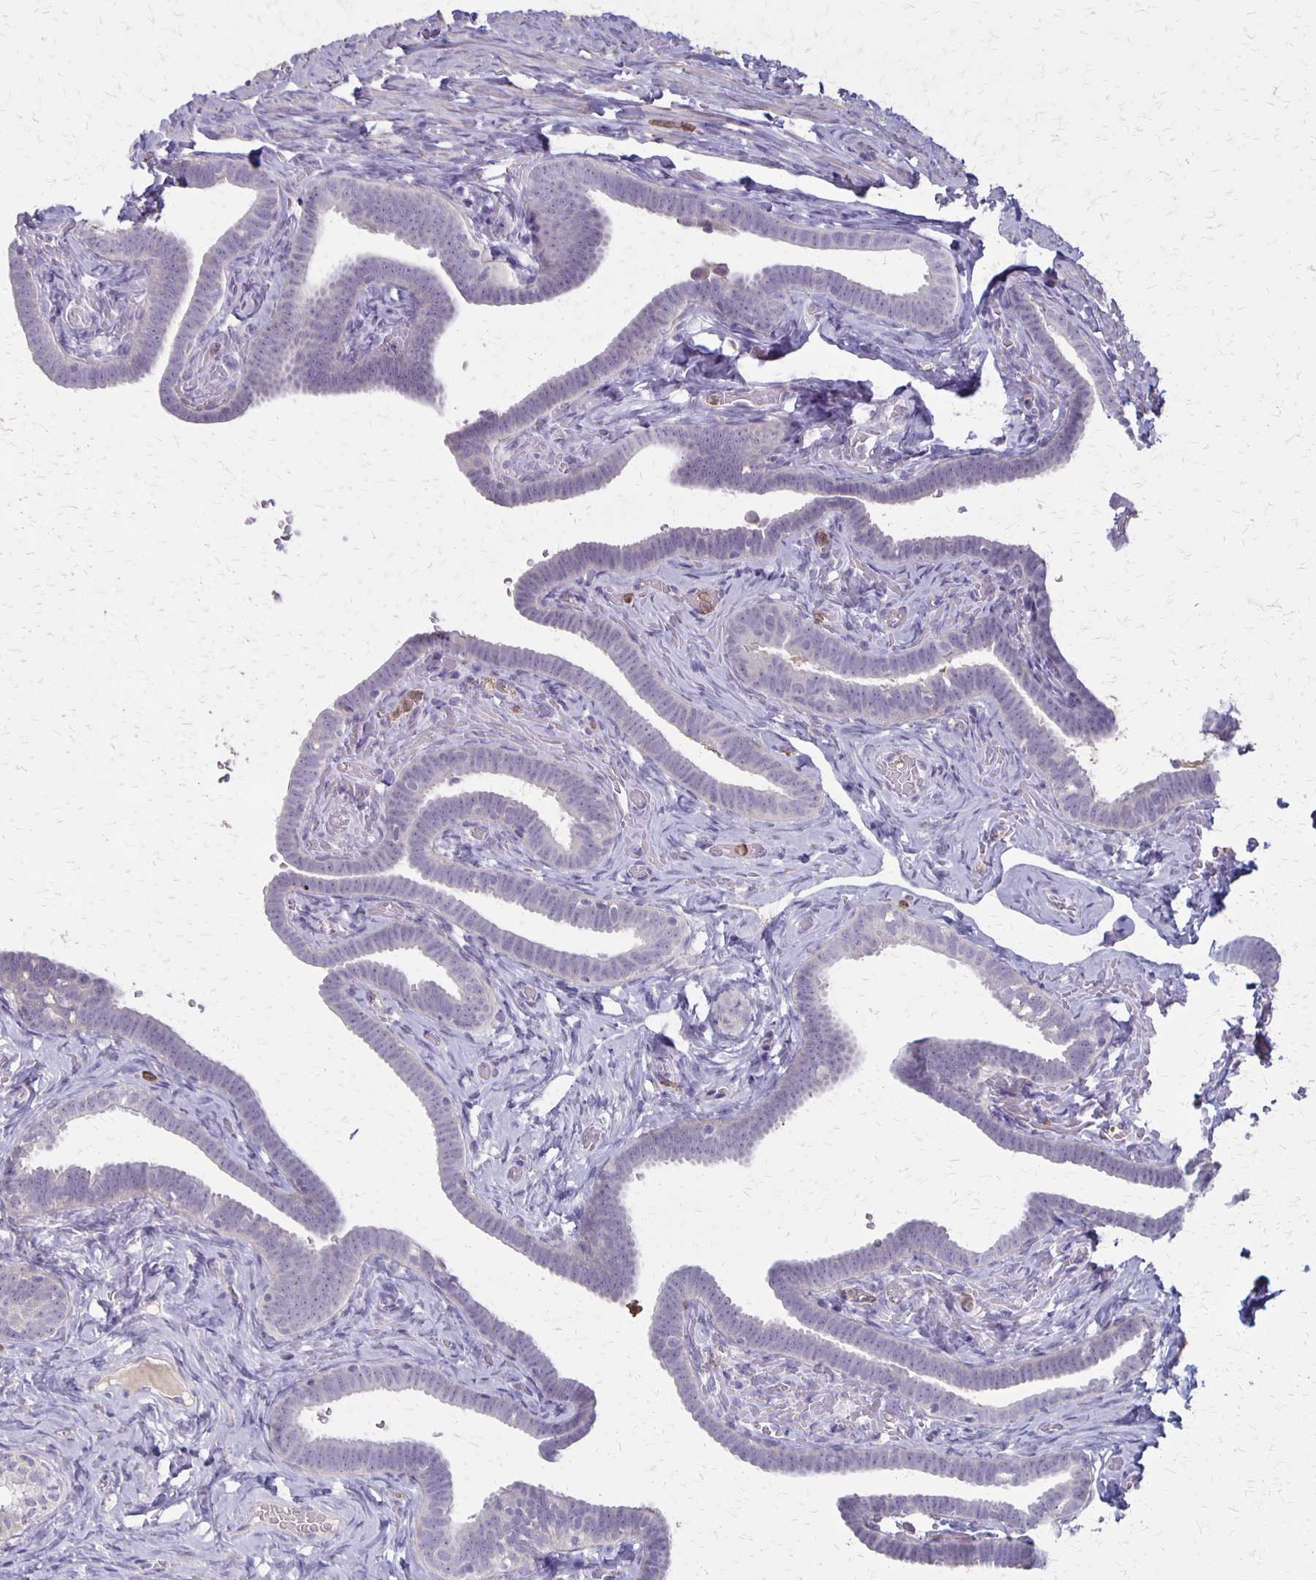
{"staining": {"intensity": "negative", "quantity": "none", "location": "none"}, "tissue": "fallopian tube", "cell_type": "Glandular cells", "image_type": "normal", "snomed": [{"axis": "morphology", "description": "Normal tissue, NOS"}, {"axis": "topography", "description": "Fallopian tube"}], "caption": "Glandular cells show no significant positivity in benign fallopian tube. Nuclei are stained in blue.", "gene": "SEPTIN5", "patient": {"sex": "female", "age": 69}}